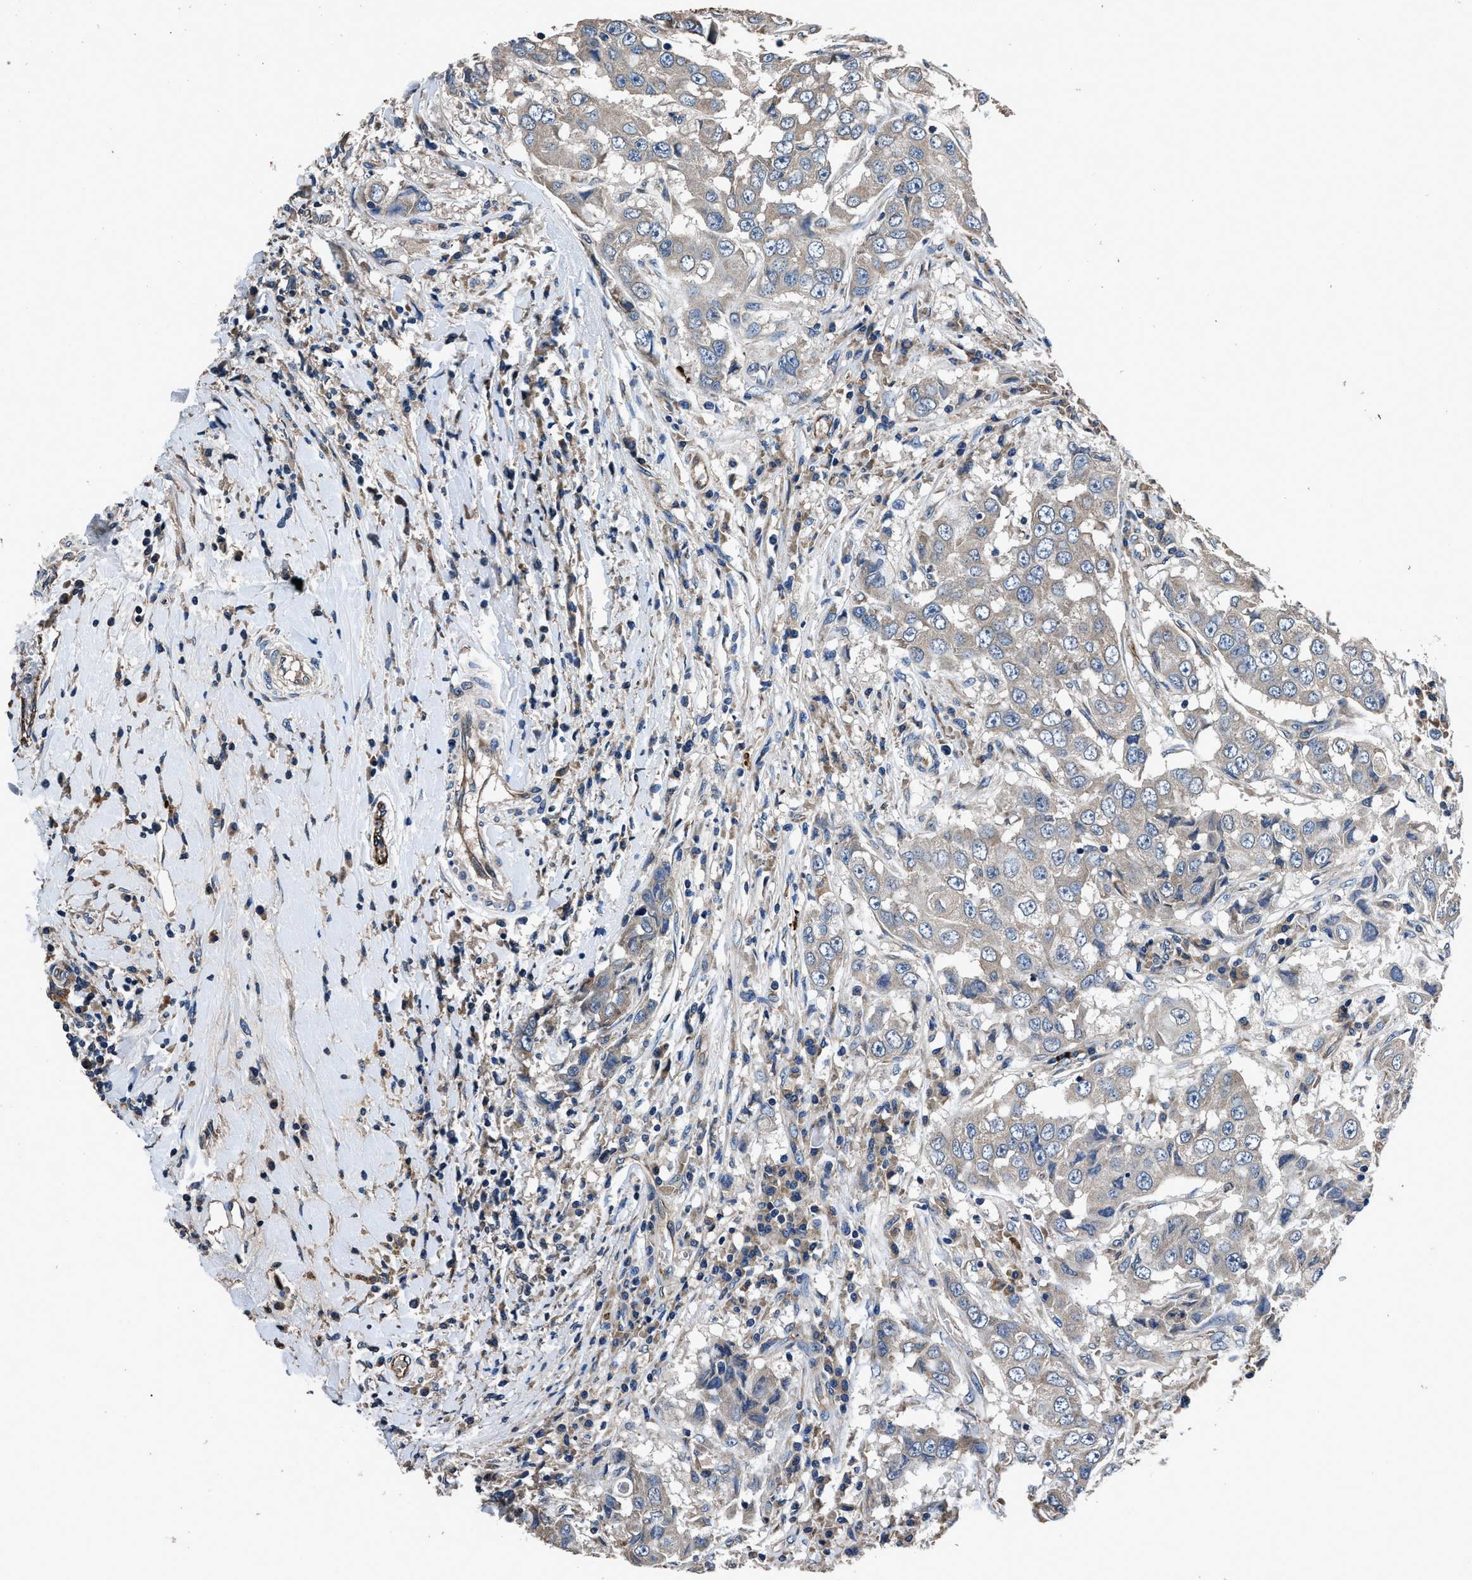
{"staining": {"intensity": "weak", "quantity": "25%-75%", "location": "cytoplasmic/membranous"}, "tissue": "breast cancer", "cell_type": "Tumor cells", "image_type": "cancer", "snomed": [{"axis": "morphology", "description": "Duct carcinoma"}, {"axis": "topography", "description": "Breast"}], "caption": "Immunohistochemical staining of human breast cancer (intraductal carcinoma) displays low levels of weak cytoplasmic/membranous protein staining in approximately 25%-75% of tumor cells. Using DAB (3,3'-diaminobenzidine) (brown) and hematoxylin (blue) stains, captured at high magnification using brightfield microscopy.", "gene": "DHRS7B", "patient": {"sex": "female", "age": 27}}